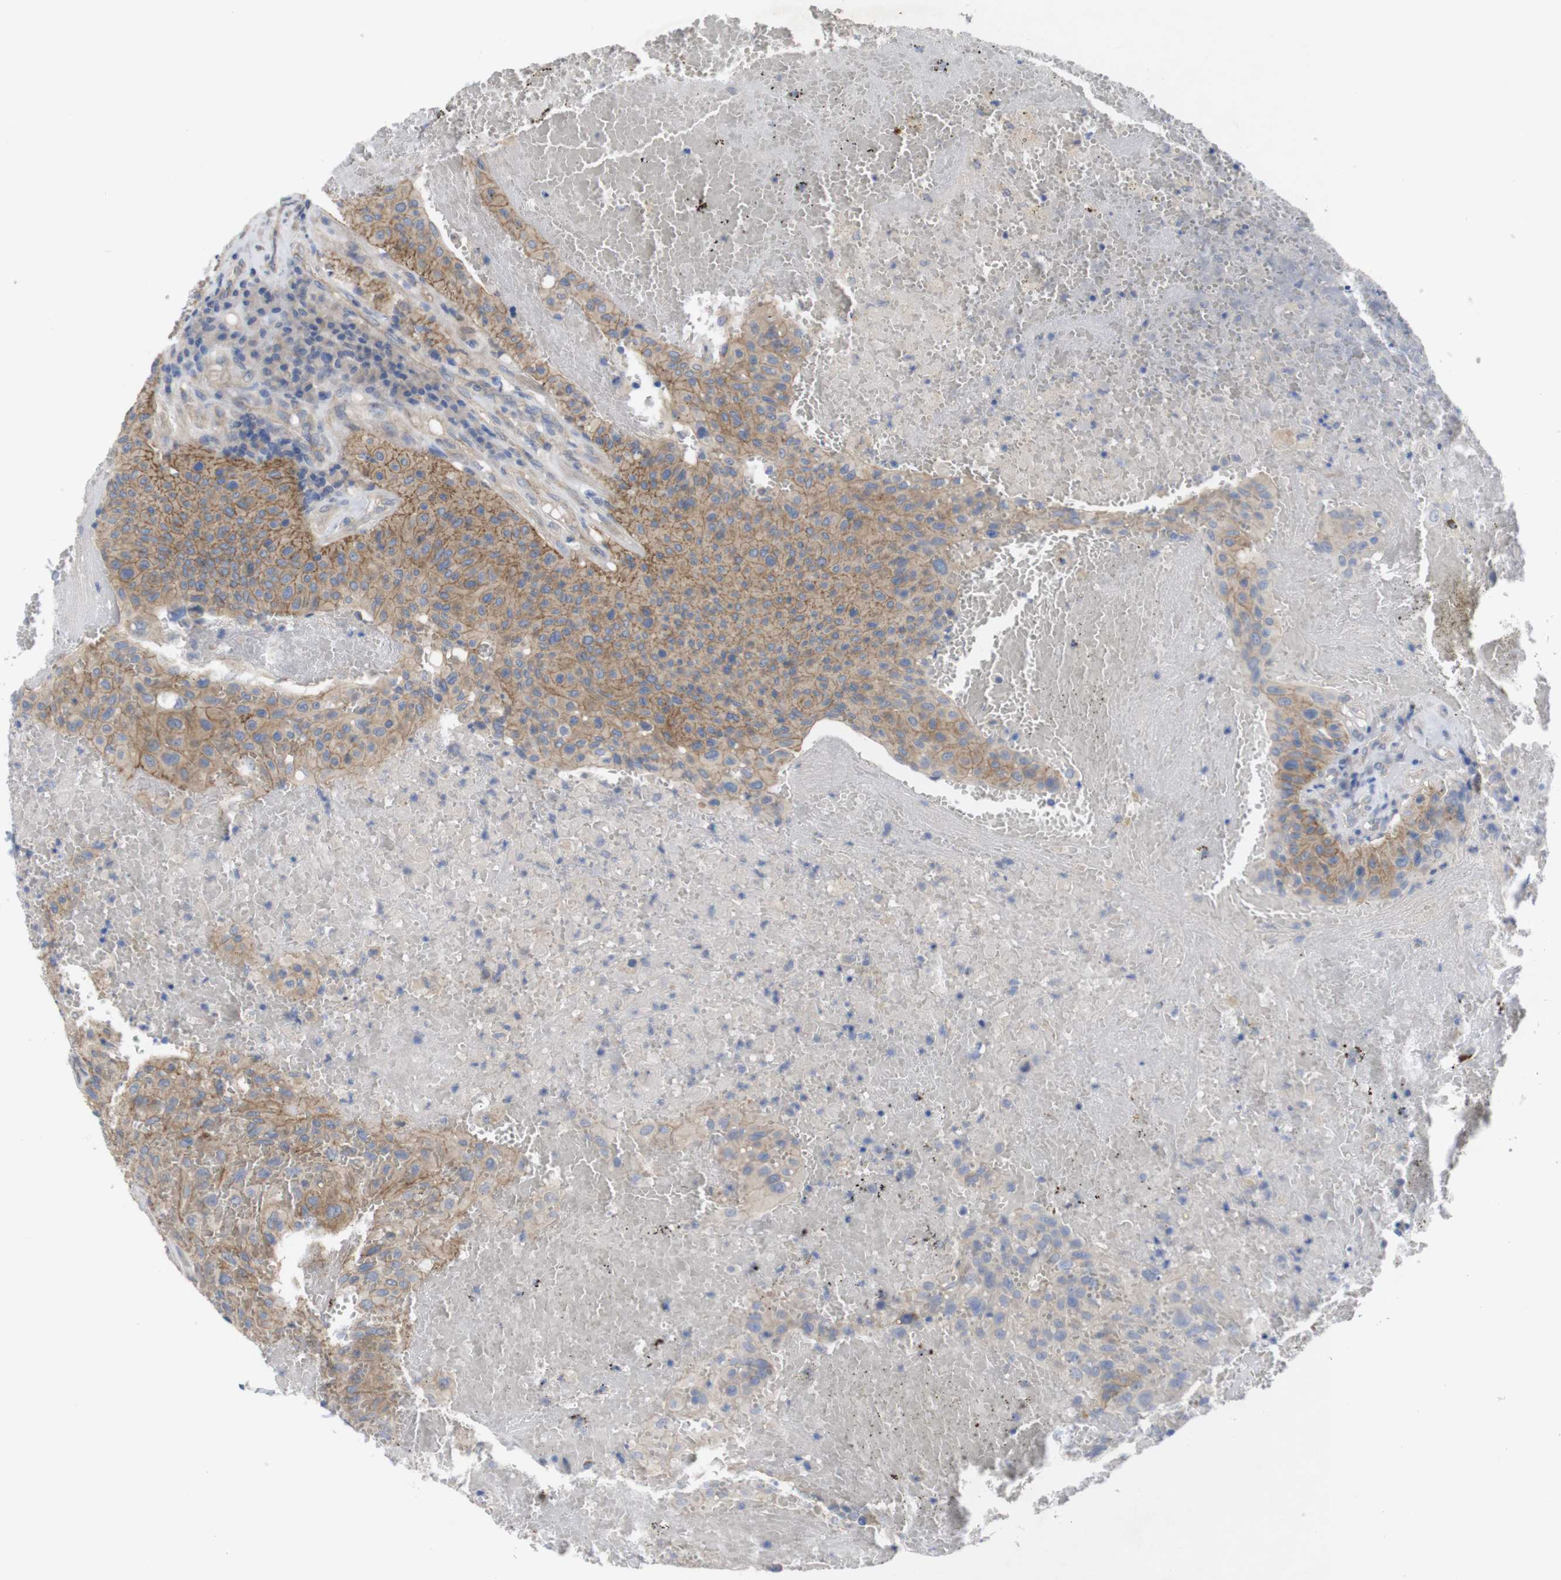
{"staining": {"intensity": "moderate", "quantity": "25%-75%", "location": "cytoplasmic/membranous"}, "tissue": "urothelial cancer", "cell_type": "Tumor cells", "image_type": "cancer", "snomed": [{"axis": "morphology", "description": "Urothelial carcinoma, High grade"}, {"axis": "topography", "description": "Urinary bladder"}], "caption": "Urothelial cancer stained with a protein marker reveals moderate staining in tumor cells.", "gene": "KIDINS220", "patient": {"sex": "male", "age": 66}}